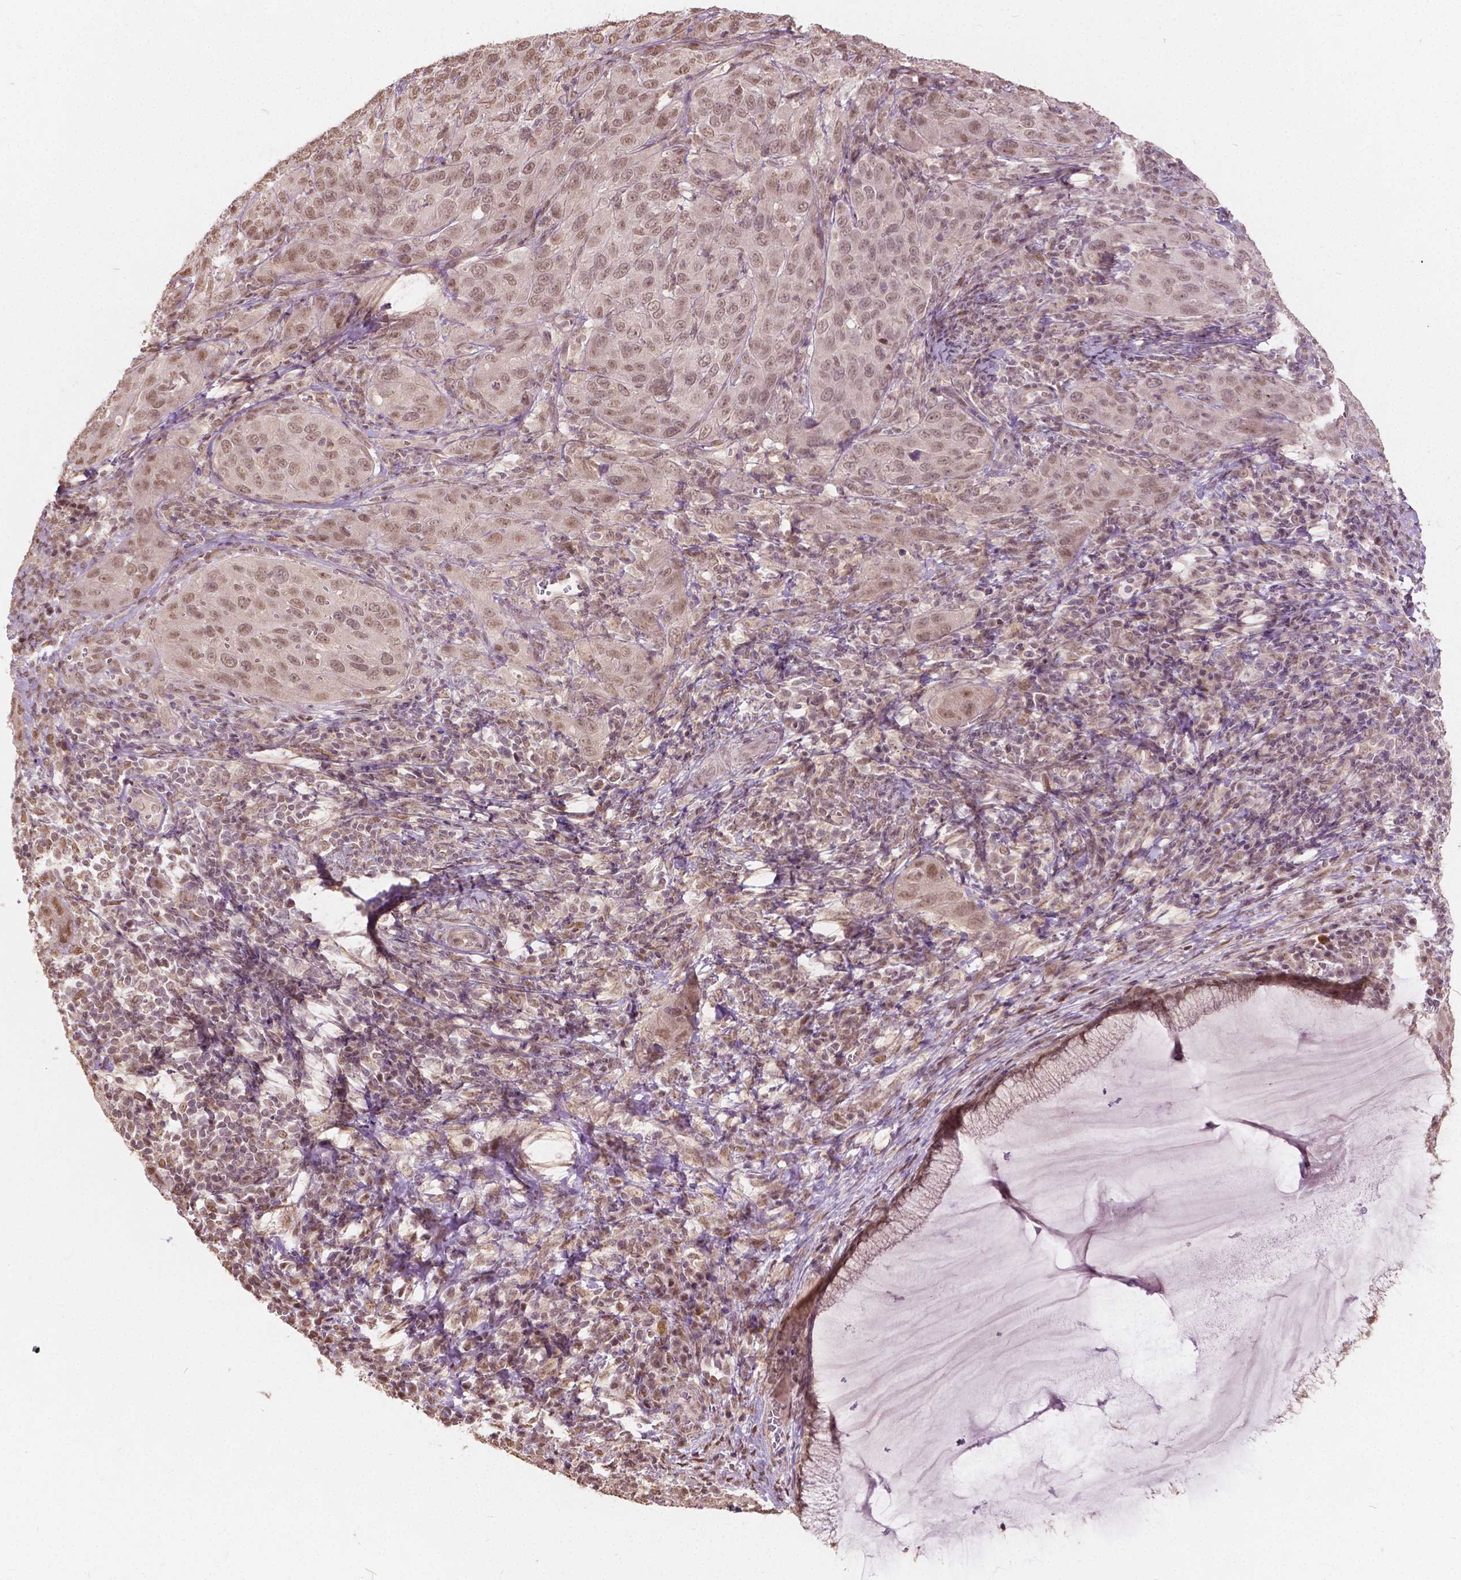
{"staining": {"intensity": "moderate", "quantity": ">75%", "location": "nuclear"}, "tissue": "cervical cancer", "cell_type": "Tumor cells", "image_type": "cancer", "snomed": [{"axis": "morphology", "description": "Normal tissue, NOS"}, {"axis": "morphology", "description": "Squamous cell carcinoma, NOS"}, {"axis": "topography", "description": "Cervix"}], "caption": "Immunohistochemical staining of cervical cancer exhibits moderate nuclear protein positivity in about >75% of tumor cells.", "gene": "HOXA10", "patient": {"sex": "female", "age": 51}}